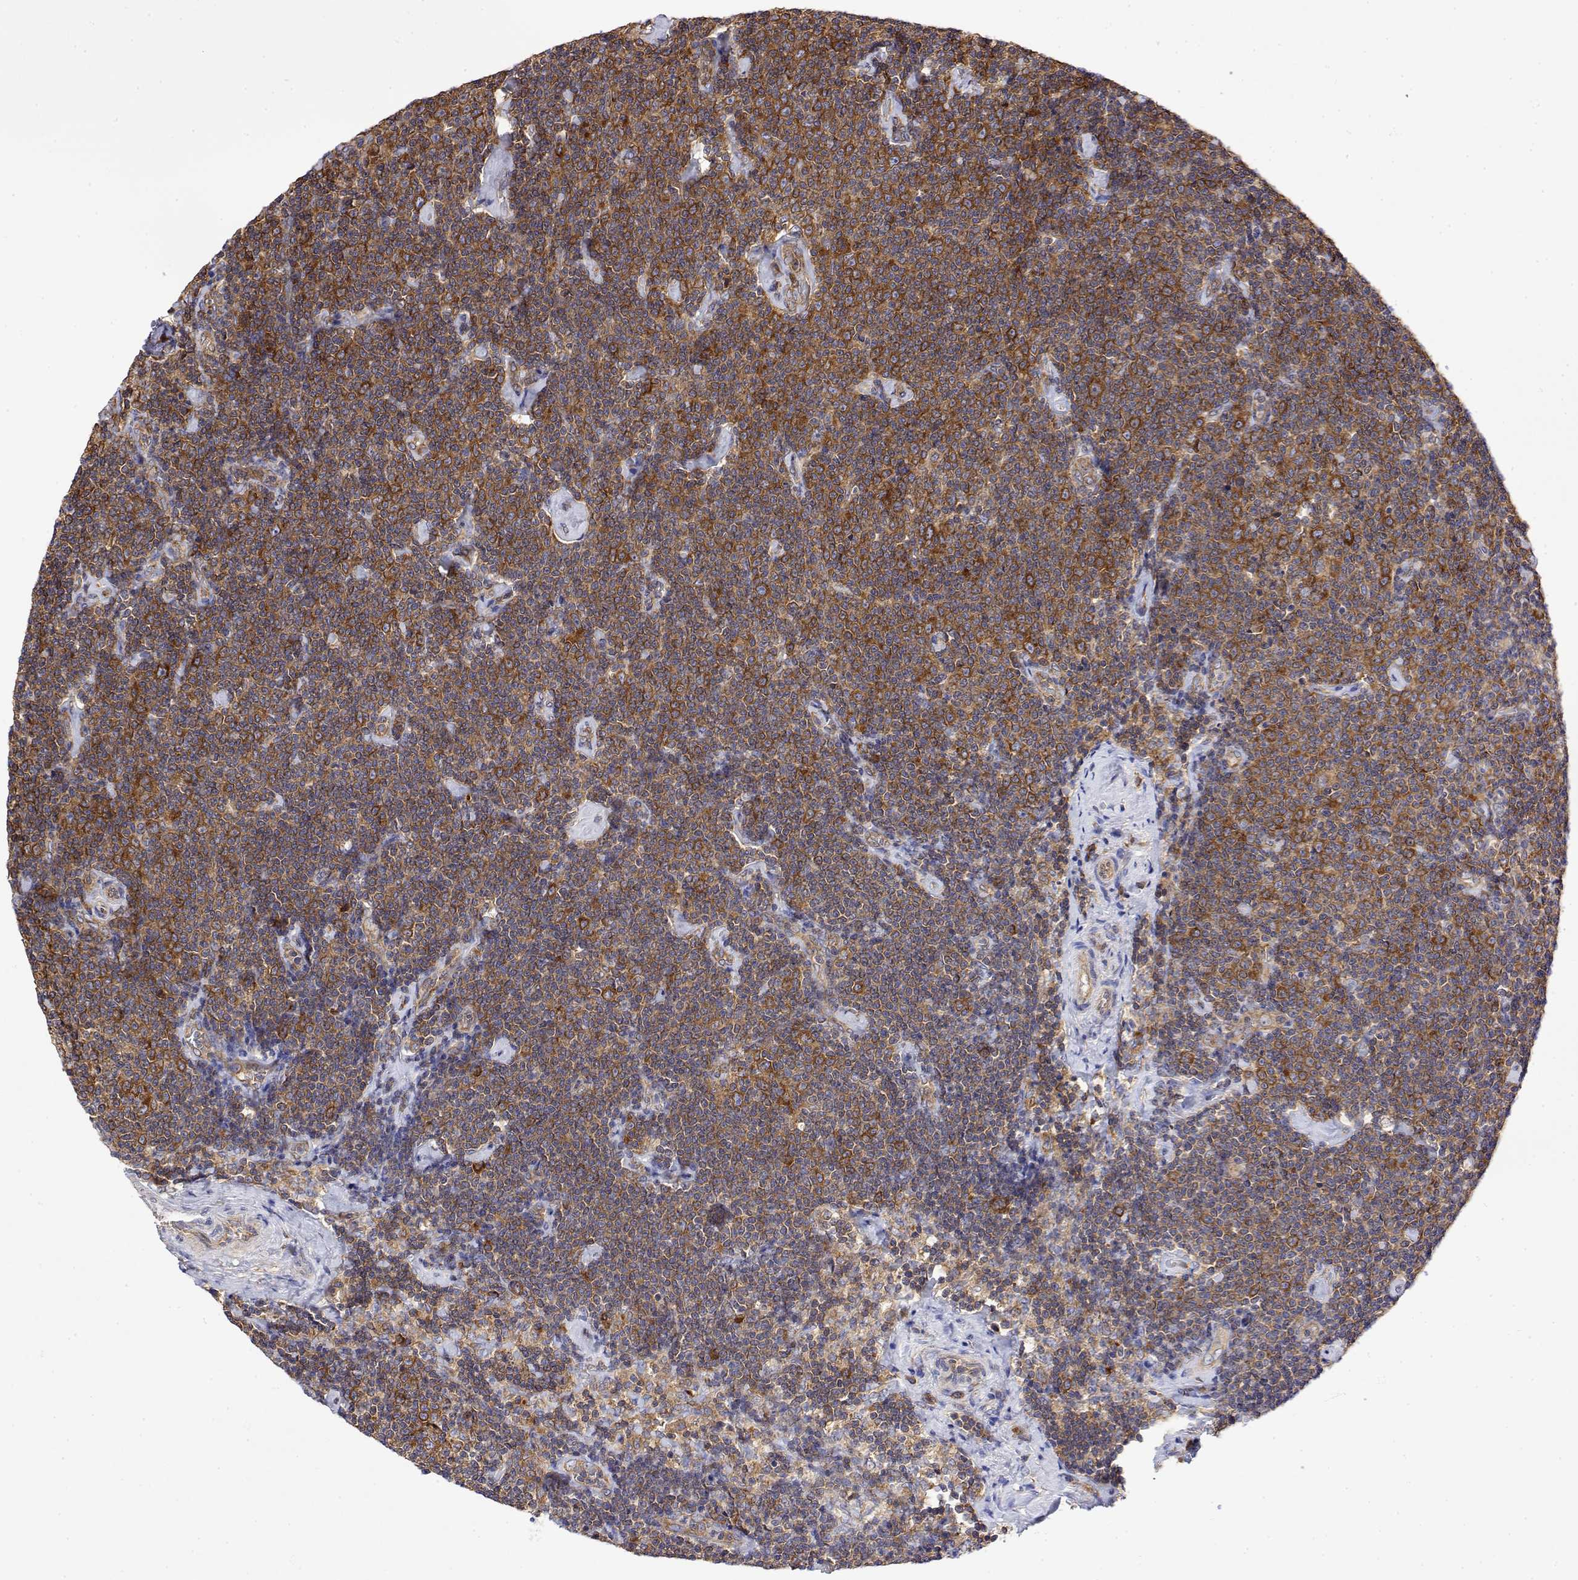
{"staining": {"intensity": "strong", "quantity": ">75%", "location": "cytoplasmic/membranous"}, "tissue": "lymphoma", "cell_type": "Tumor cells", "image_type": "cancer", "snomed": [{"axis": "morphology", "description": "Malignant lymphoma, non-Hodgkin's type, Low grade"}, {"axis": "topography", "description": "Lymph node"}], "caption": "Protein expression by immunohistochemistry shows strong cytoplasmic/membranous expression in about >75% of tumor cells in lymphoma.", "gene": "EEF1G", "patient": {"sex": "male", "age": 81}}